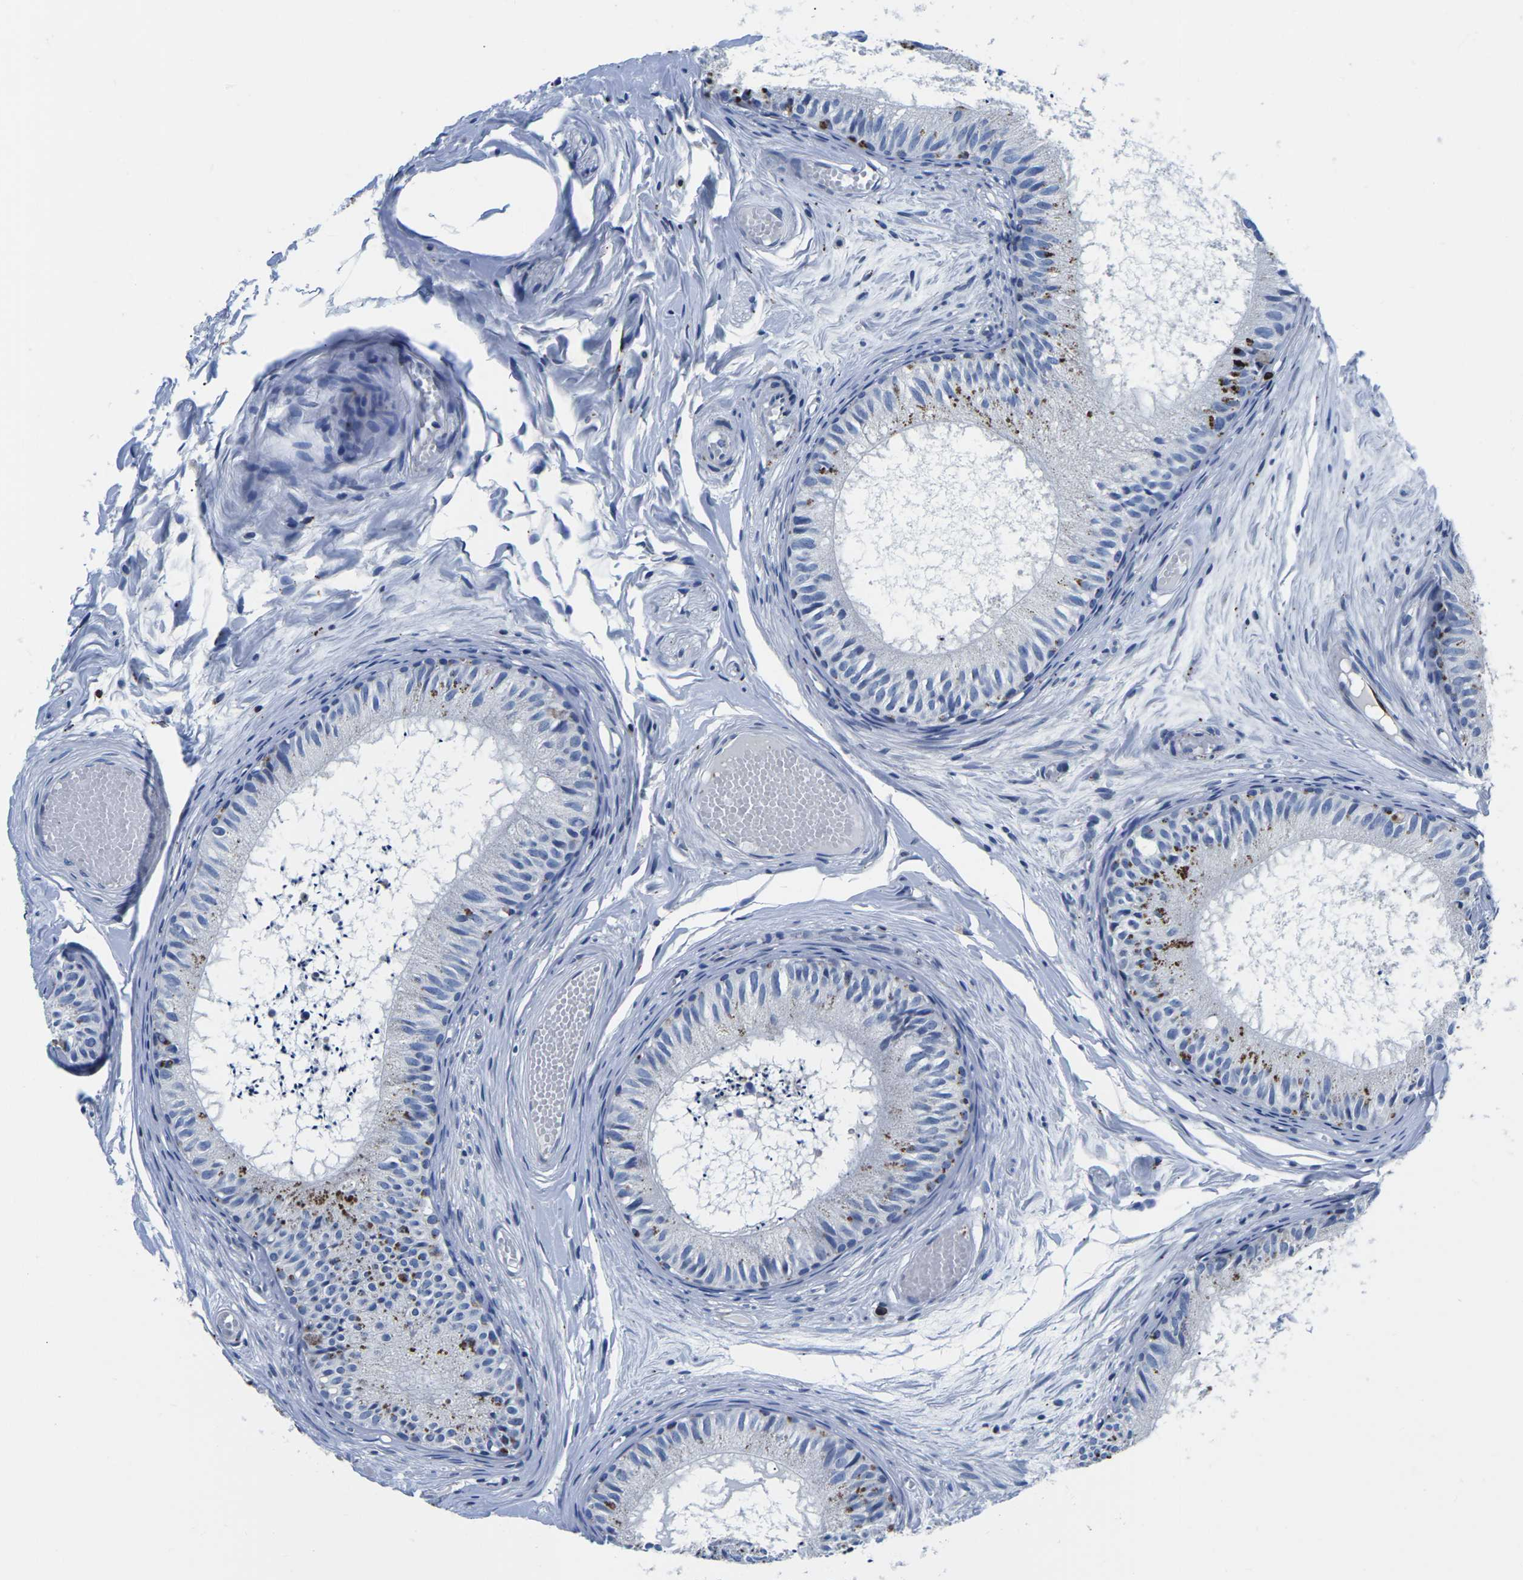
{"staining": {"intensity": "moderate", "quantity": "<25%", "location": "cytoplasmic/membranous"}, "tissue": "epididymis", "cell_type": "Glandular cells", "image_type": "normal", "snomed": [{"axis": "morphology", "description": "Normal tissue, NOS"}, {"axis": "topography", "description": "Epididymis"}], "caption": "Immunohistochemical staining of unremarkable epididymis exhibits <25% levels of moderate cytoplasmic/membranous protein expression in about <25% of glandular cells.", "gene": "CTSW", "patient": {"sex": "male", "age": 46}}